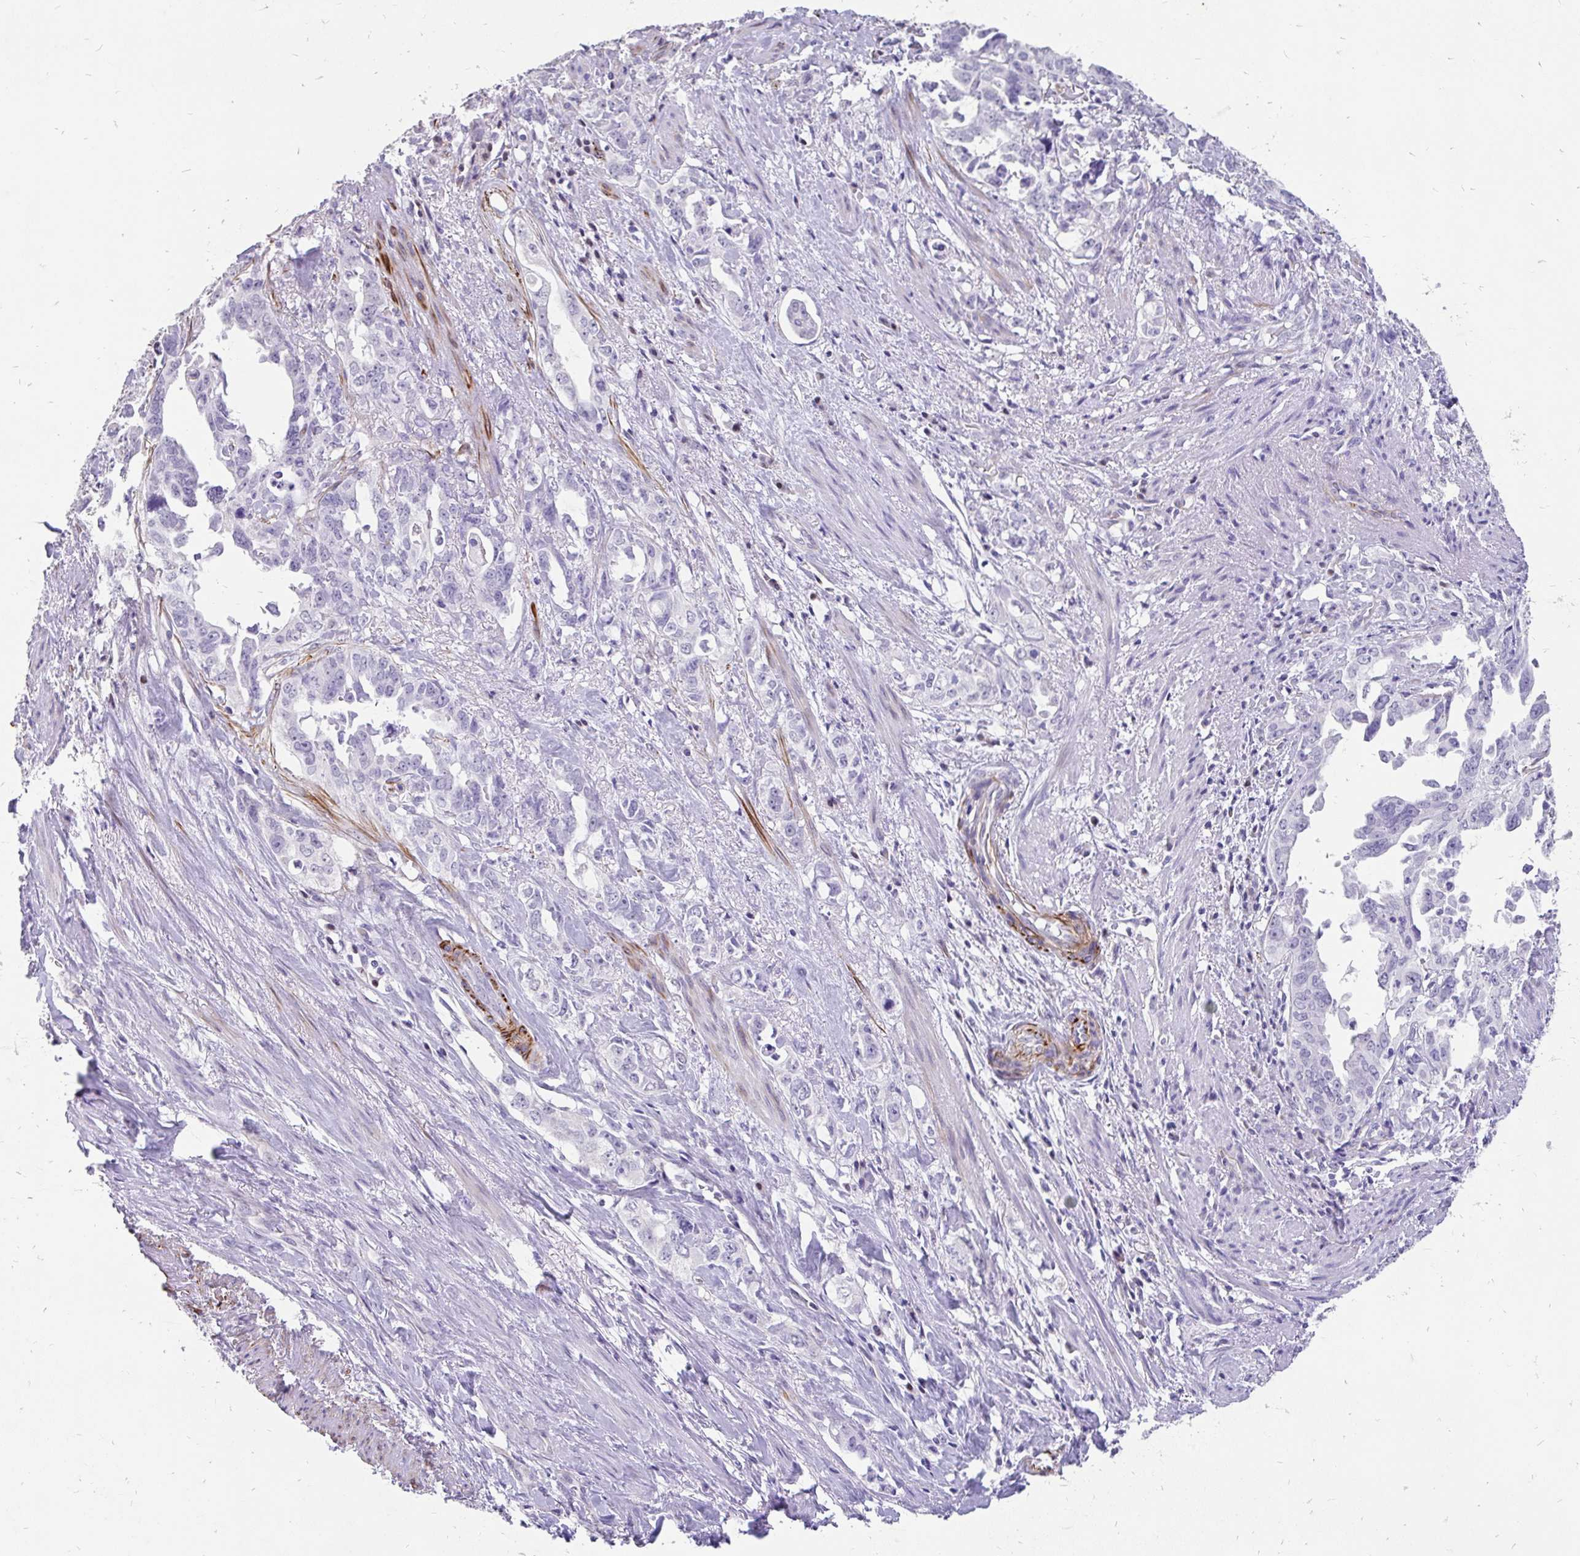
{"staining": {"intensity": "negative", "quantity": "none", "location": "none"}, "tissue": "endometrial cancer", "cell_type": "Tumor cells", "image_type": "cancer", "snomed": [{"axis": "morphology", "description": "Adenocarcinoma, NOS"}, {"axis": "topography", "description": "Endometrium"}], "caption": "Immunohistochemistry histopathology image of adenocarcinoma (endometrial) stained for a protein (brown), which exhibits no positivity in tumor cells.", "gene": "EML5", "patient": {"sex": "female", "age": 65}}